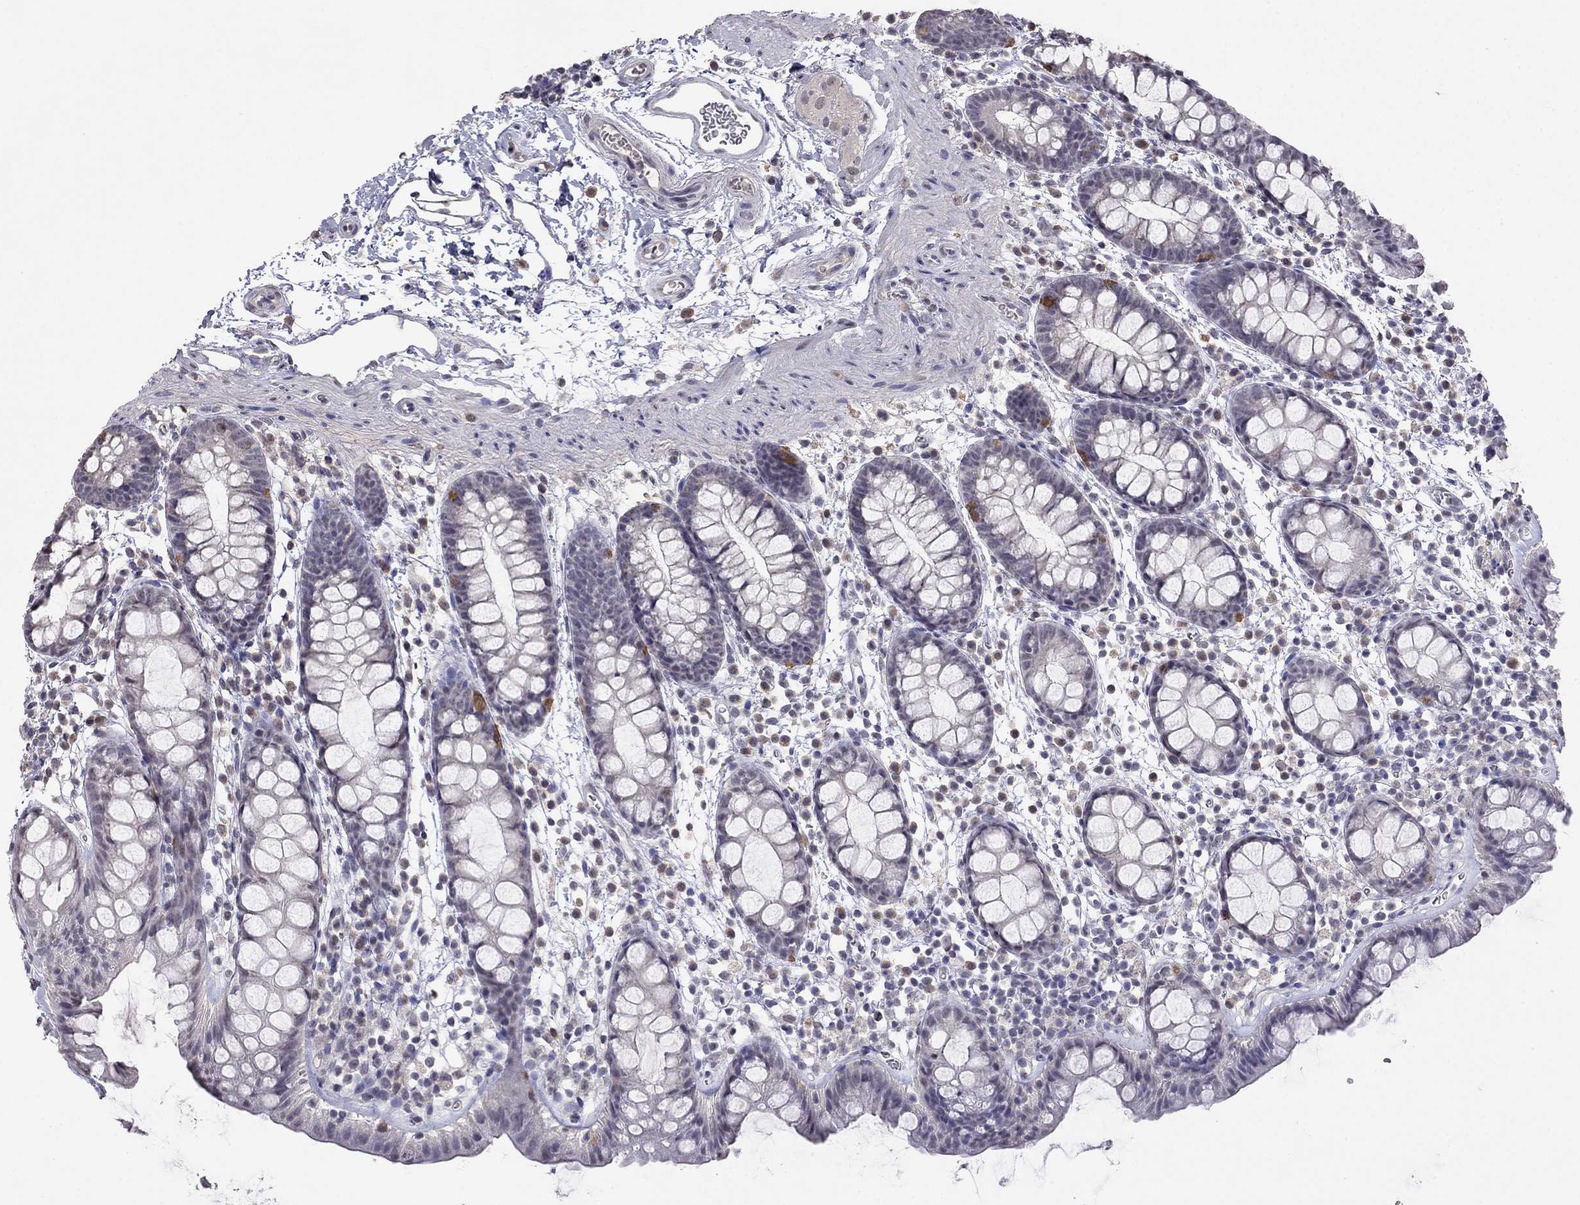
{"staining": {"intensity": "moderate", "quantity": "<25%", "location": "cytoplasmic/membranous"}, "tissue": "rectum", "cell_type": "Glandular cells", "image_type": "normal", "snomed": [{"axis": "morphology", "description": "Normal tissue, NOS"}, {"axis": "topography", "description": "Rectum"}], "caption": "The image exhibits immunohistochemical staining of benign rectum. There is moderate cytoplasmic/membranous positivity is present in approximately <25% of glandular cells.", "gene": "WNK3", "patient": {"sex": "male", "age": 57}}